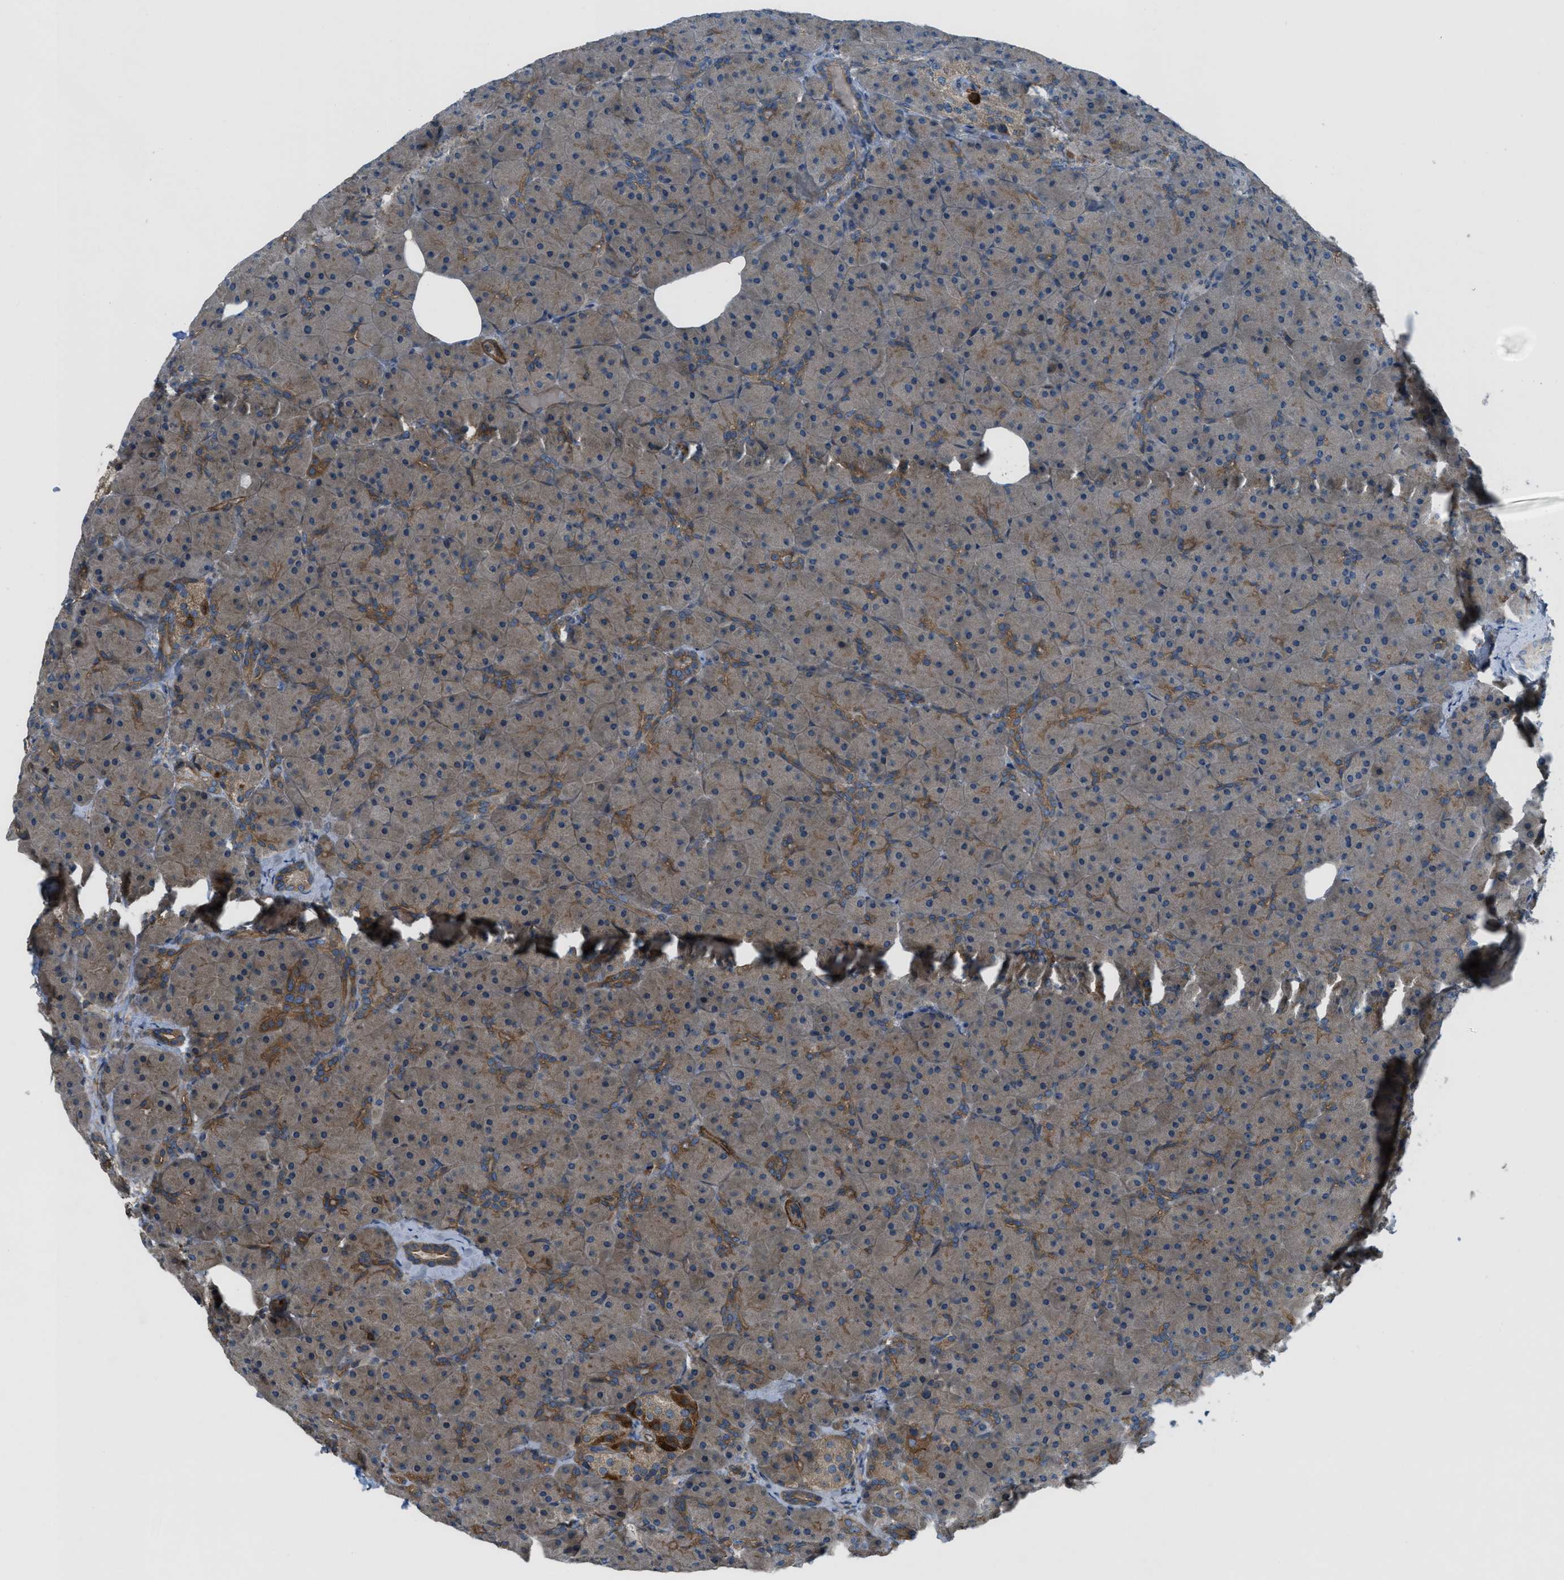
{"staining": {"intensity": "moderate", "quantity": ">75%", "location": "cytoplasmic/membranous"}, "tissue": "pancreas", "cell_type": "Exocrine glandular cells", "image_type": "normal", "snomed": [{"axis": "morphology", "description": "Normal tissue, NOS"}, {"axis": "topography", "description": "Pancreas"}], "caption": "Brown immunohistochemical staining in normal human pancreas reveals moderate cytoplasmic/membranous expression in about >75% of exocrine glandular cells.", "gene": "VEZT", "patient": {"sex": "male", "age": 66}}